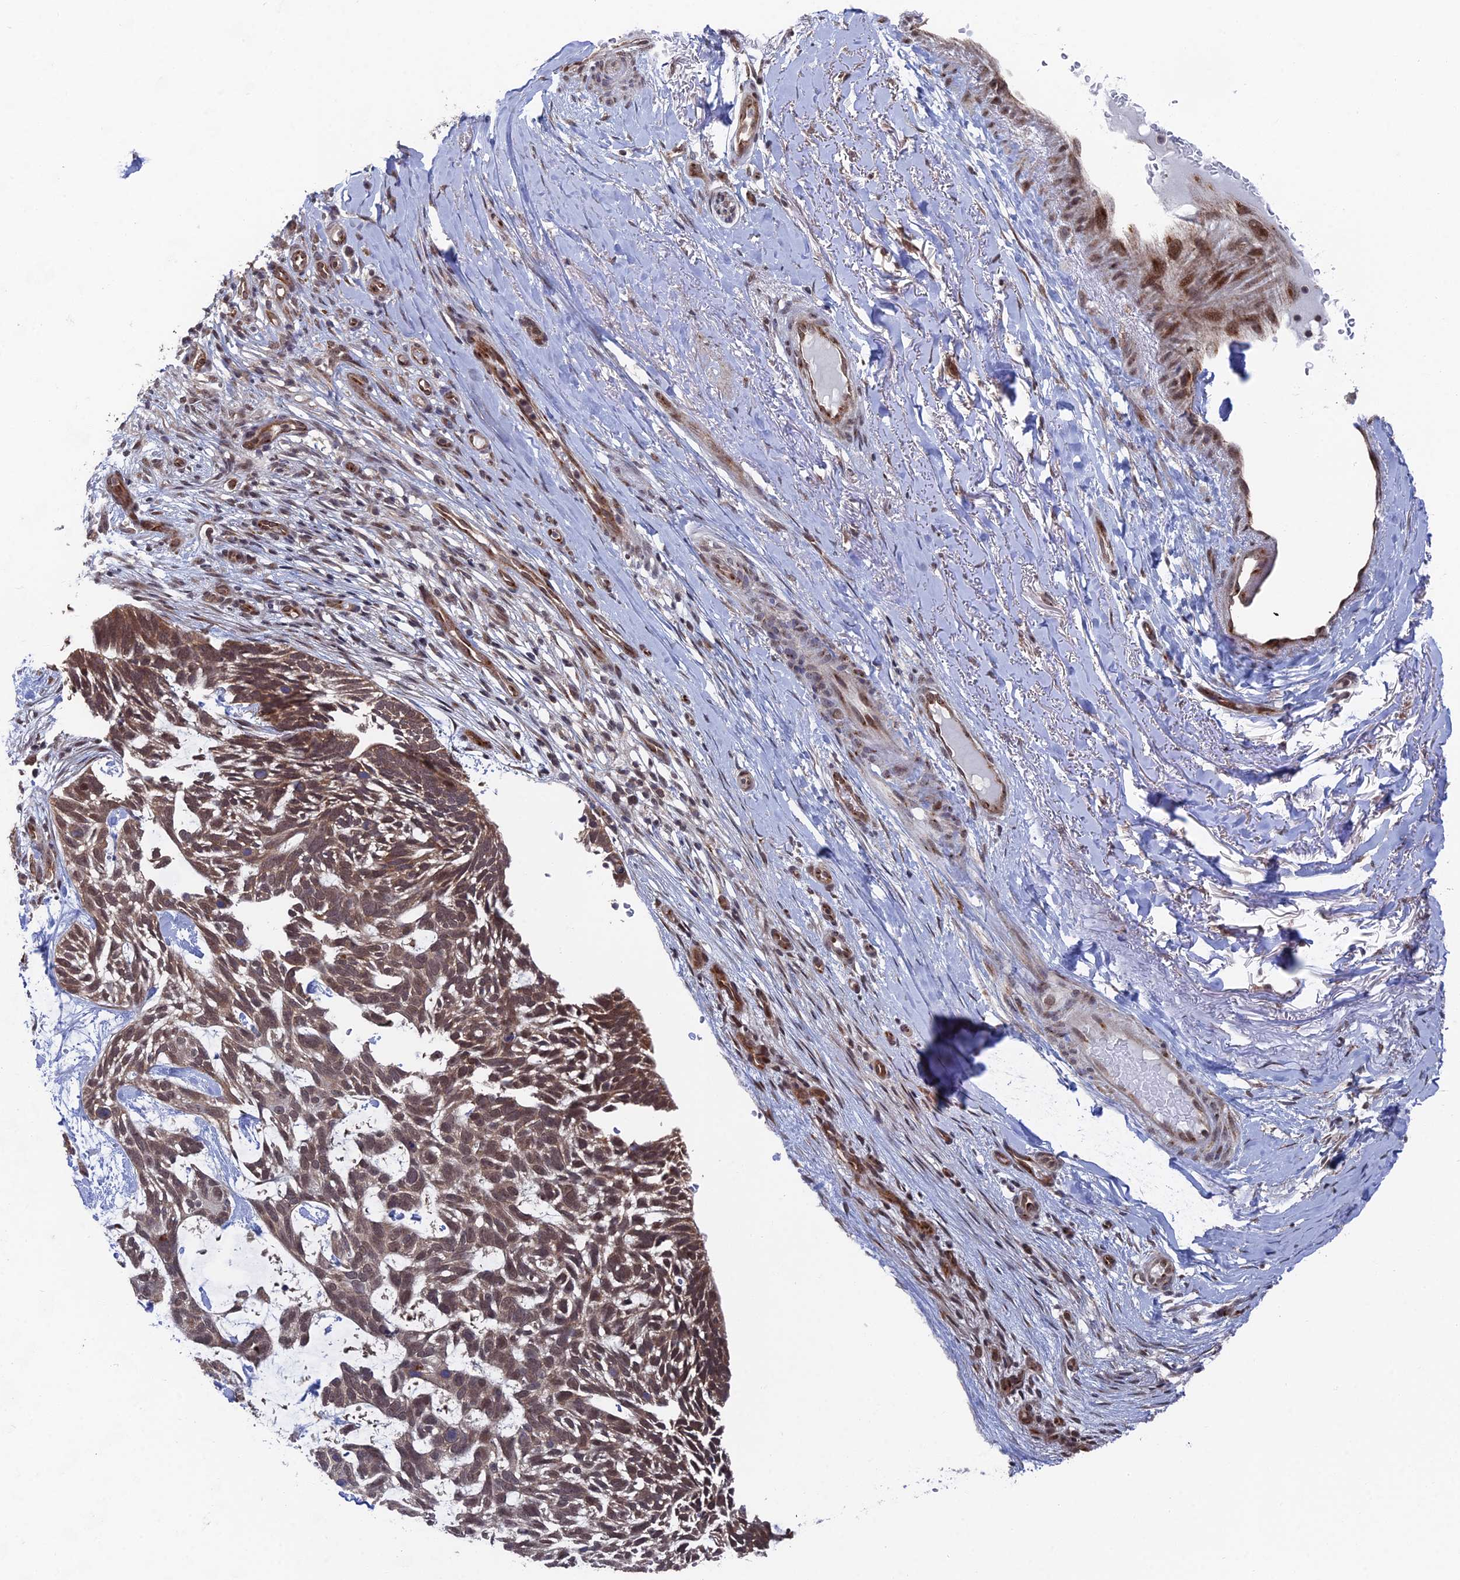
{"staining": {"intensity": "moderate", "quantity": "25%-75%", "location": "nuclear"}, "tissue": "skin cancer", "cell_type": "Tumor cells", "image_type": "cancer", "snomed": [{"axis": "morphology", "description": "Basal cell carcinoma"}, {"axis": "topography", "description": "Skin"}], "caption": "Skin cancer tissue shows moderate nuclear positivity in approximately 25%-75% of tumor cells (brown staining indicates protein expression, while blue staining denotes nuclei).", "gene": "FHIP2A", "patient": {"sex": "male", "age": 88}}